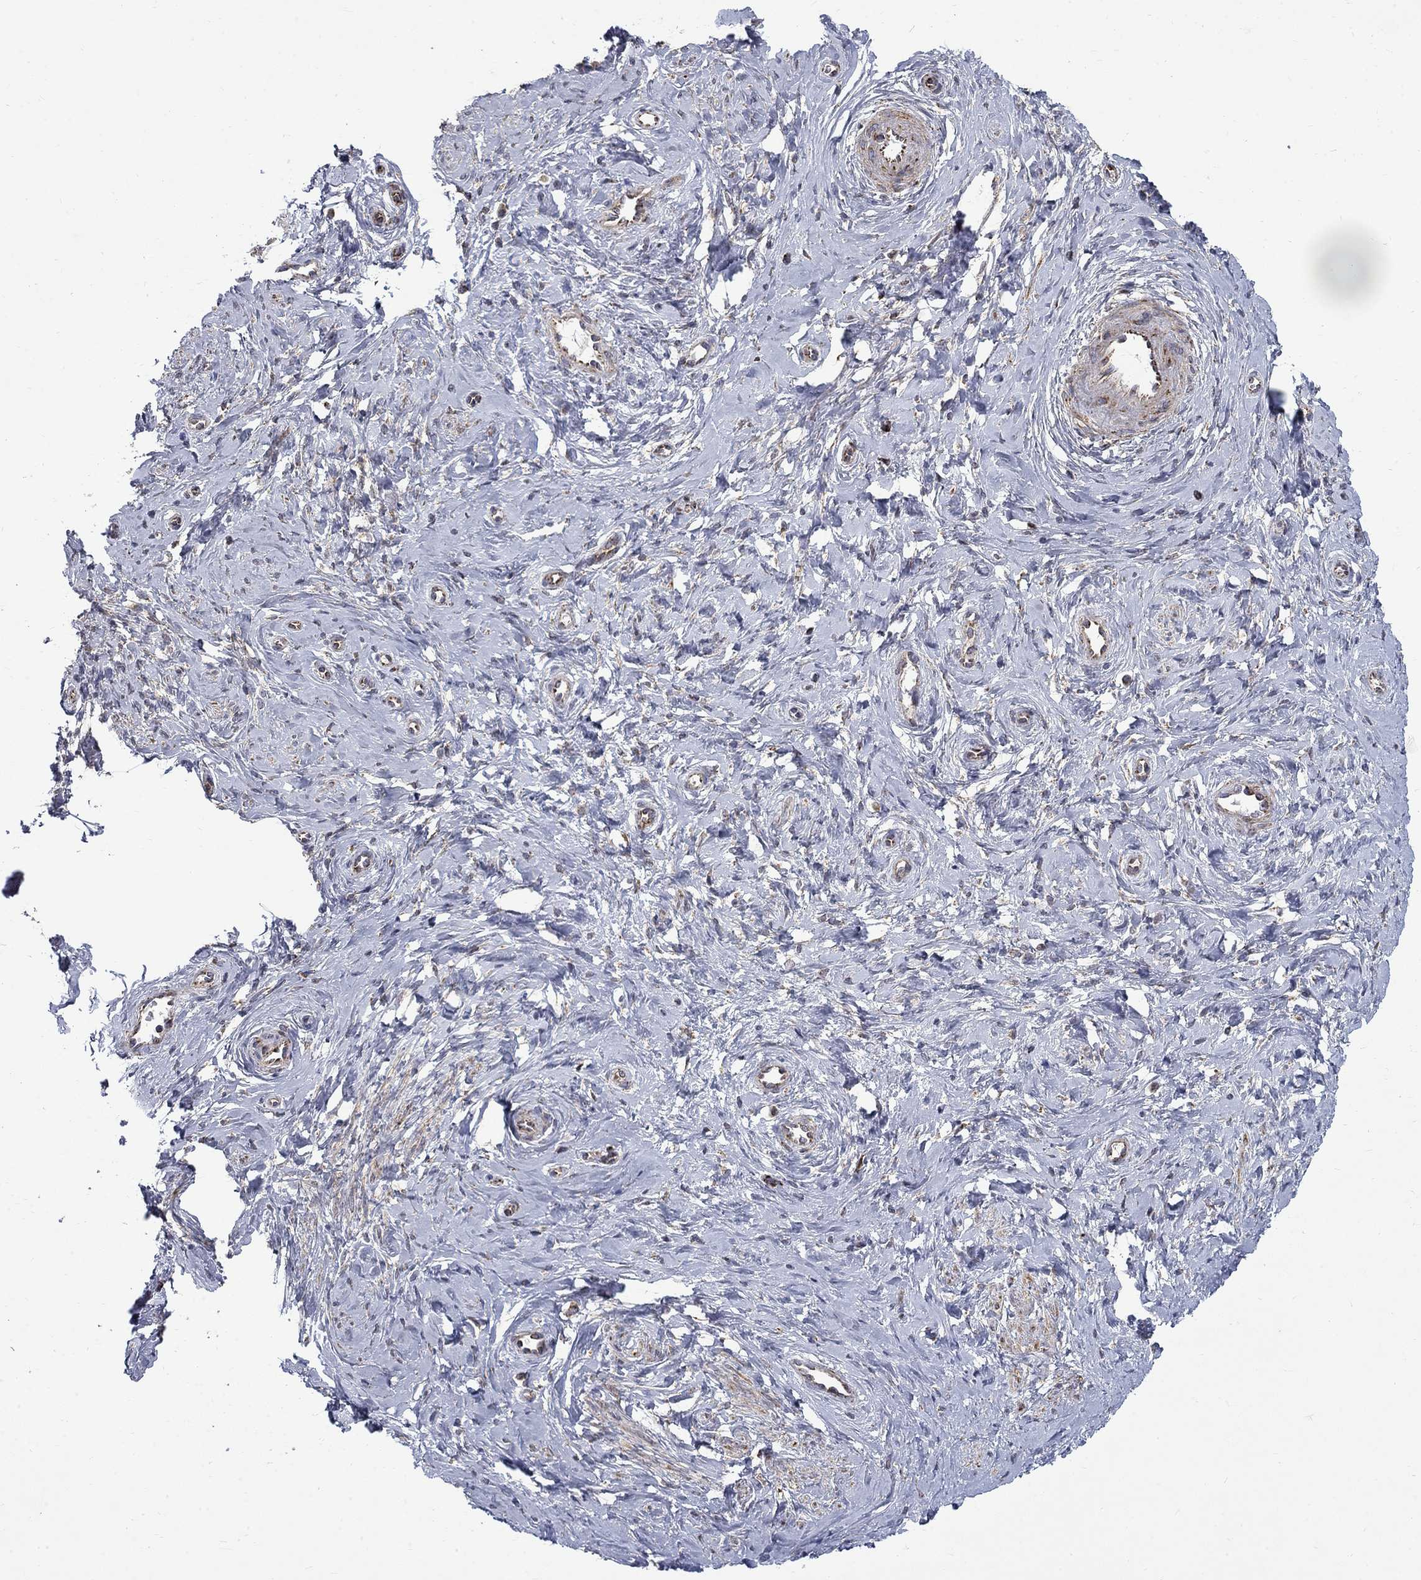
{"staining": {"intensity": "strong", "quantity": ">75%", "location": "cytoplasmic/membranous"}, "tissue": "cervix", "cell_type": "Glandular cells", "image_type": "normal", "snomed": [{"axis": "morphology", "description": "Normal tissue, NOS"}, {"axis": "topography", "description": "Cervix"}], "caption": "DAB (3,3'-diaminobenzidine) immunohistochemical staining of unremarkable human cervix exhibits strong cytoplasmic/membranous protein positivity in about >75% of glandular cells. (Brightfield microscopy of DAB IHC at high magnification).", "gene": "PCBP3", "patient": {"sex": "female", "age": 37}}